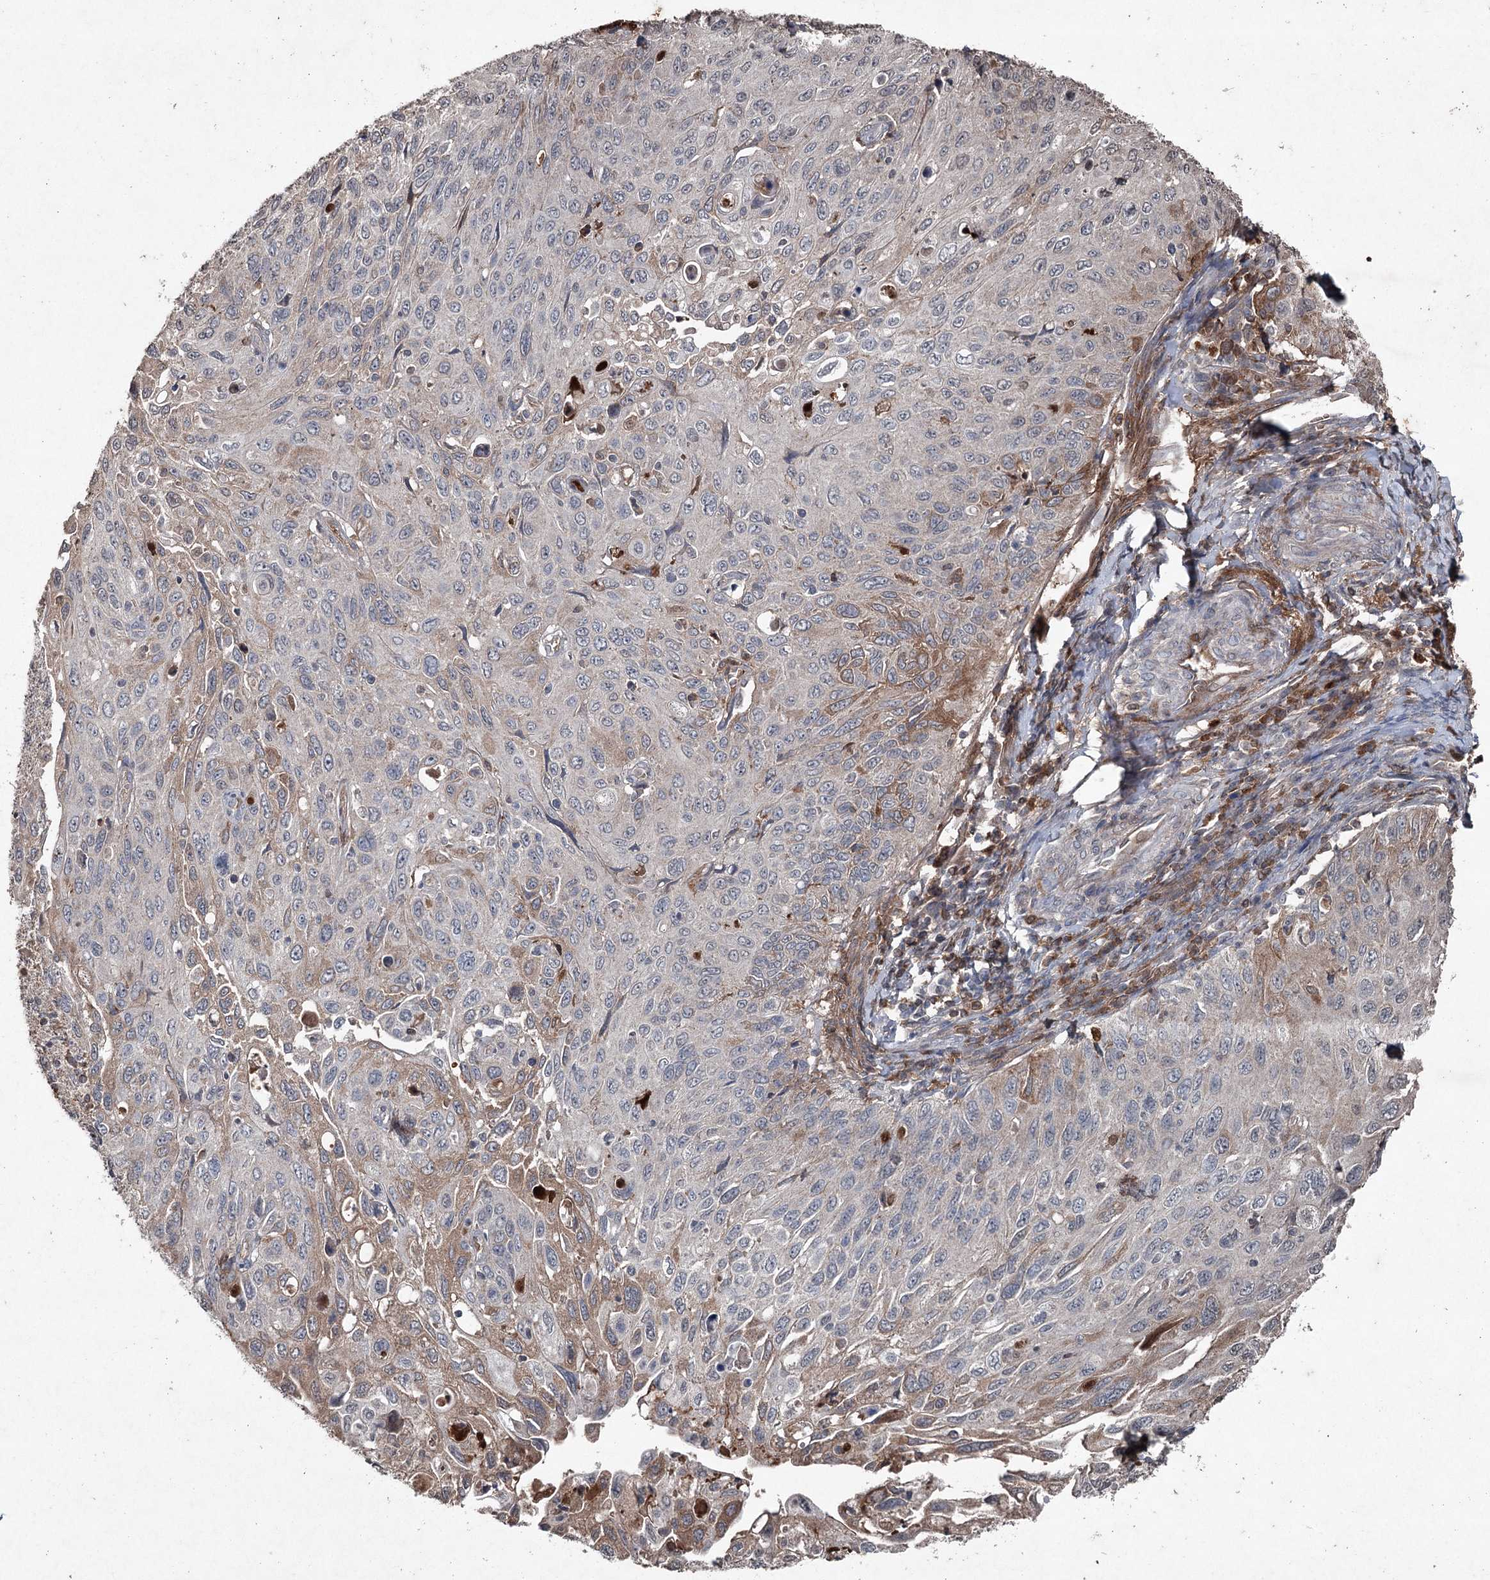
{"staining": {"intensity": "moderate", "quantity": "<25%", "location": "cytoplasmic/membranous"}, "tissue": "cervical cancer", "cell_type": "Tumor cells", "image_type": "cancer", "snomed": [{"axis": "morphology", "description": "Squamous cell carcinoma, NOS"}, {"axis": "topography", "description": "Cervix"}], "caption": "Squamous cell carcinoma (cervical) stained with a brown dye shows moderate cytoplasmic/membranous positive positivity in approximately <25% of tumor cells.", "gene": "PGLYRP2", "patient": {"sex": "female", "age": 70}}